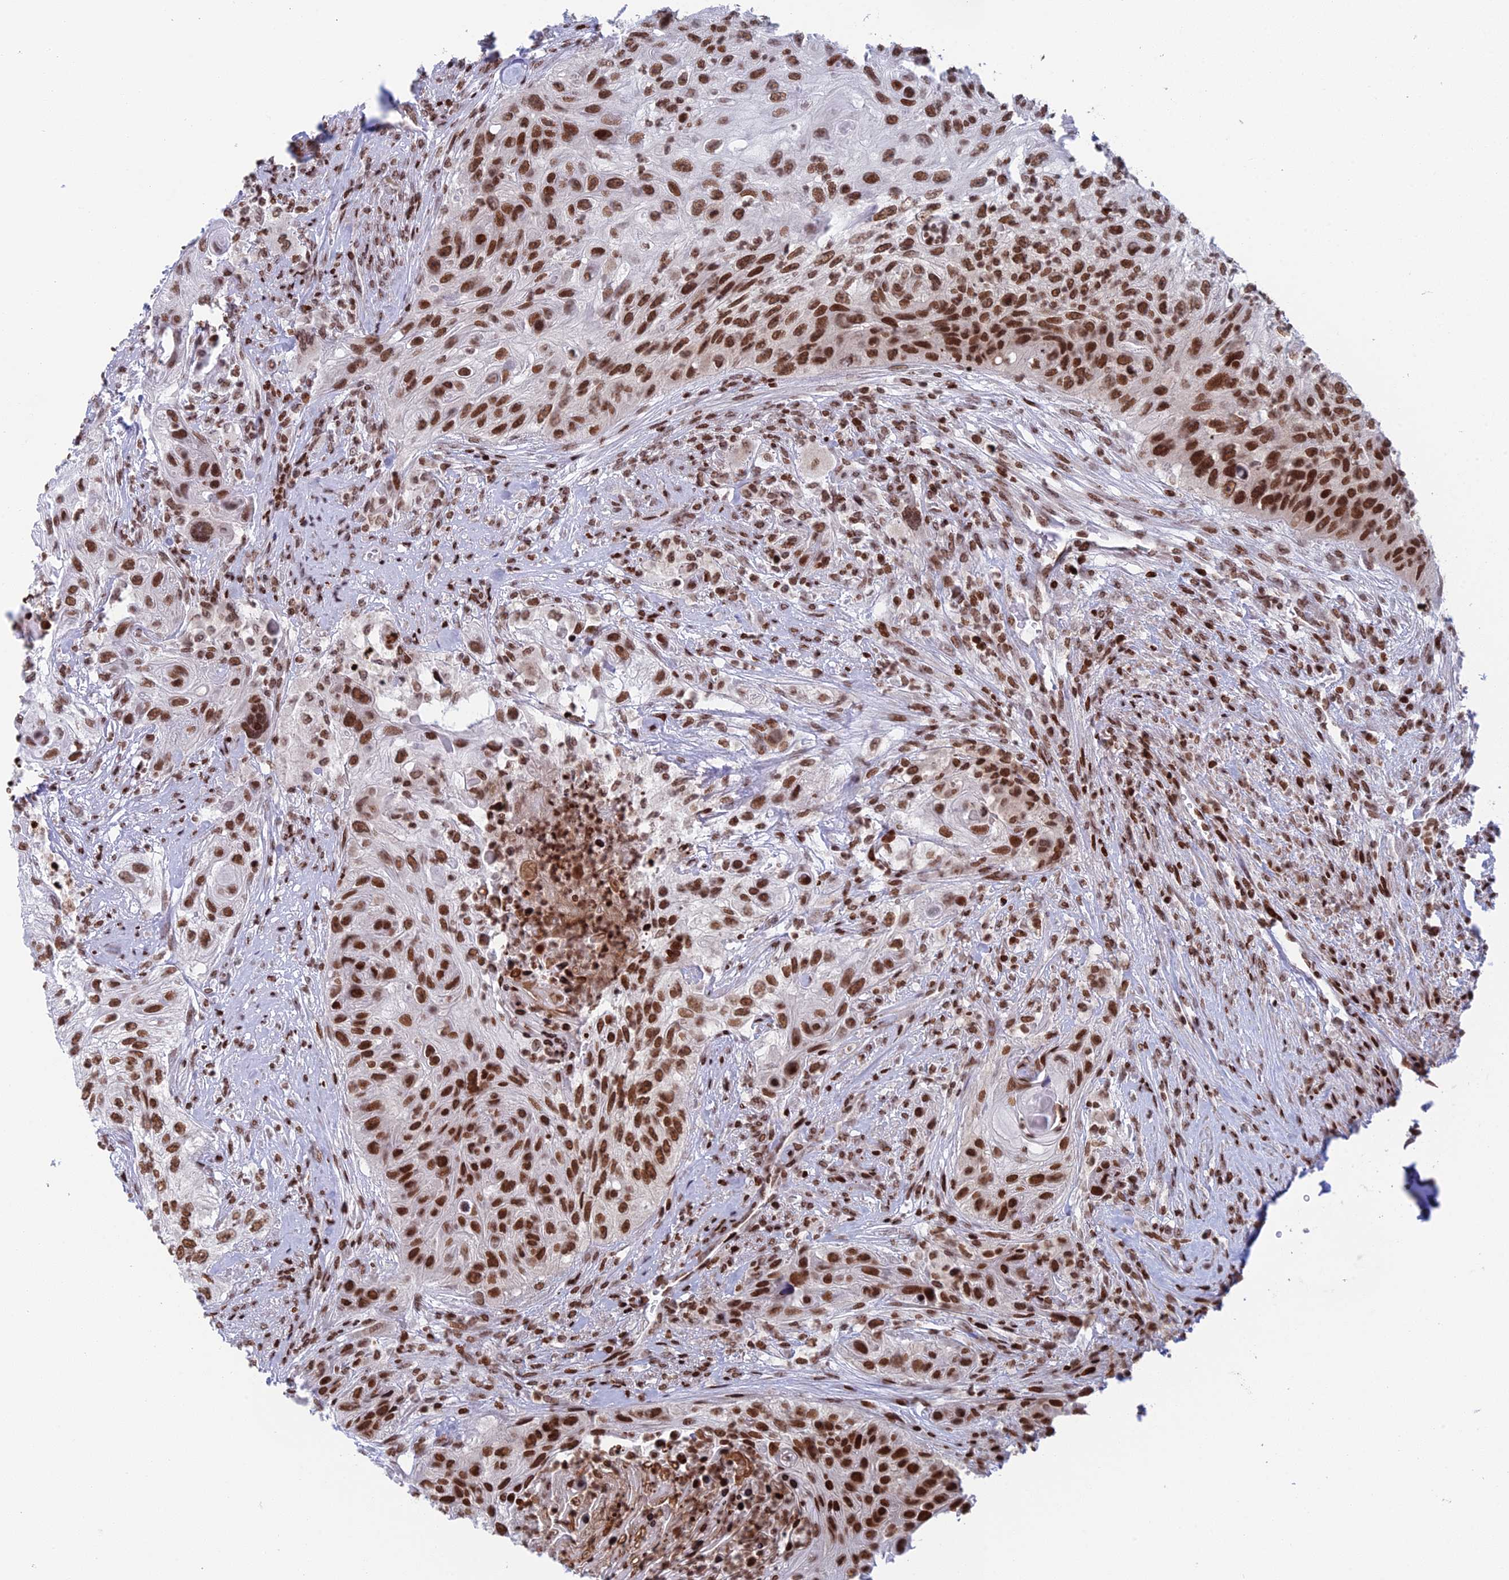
{"staining": {"intensity": "moderate", "quantity": ">75%", "location": "nuclear"}, "tissue": "urothelial cancer", "cell_type": "Tumor cells", "image_type": "cancer", "snomed": [{"axis": "morphology", "description": "Urothelial carcinoma, High grade"}, {"axis": "topography", "description": "Urinary bladder"}], "caption": "High-magnification brightfield microscopy of urothelial cancer stained with DAB (3,3'-diaminobenzidine) (brown) and counterstained with hematoxylin (blue). tumor cells exhibit moderate nuclear staining is identified in about>75% of cells. (Stains: DAB in brown, nuclei in blue, Microscopy: brightfield microscopy at high magnification).", "gene": "RPAP1", "patient": {"sex": "female", "age": 60}}